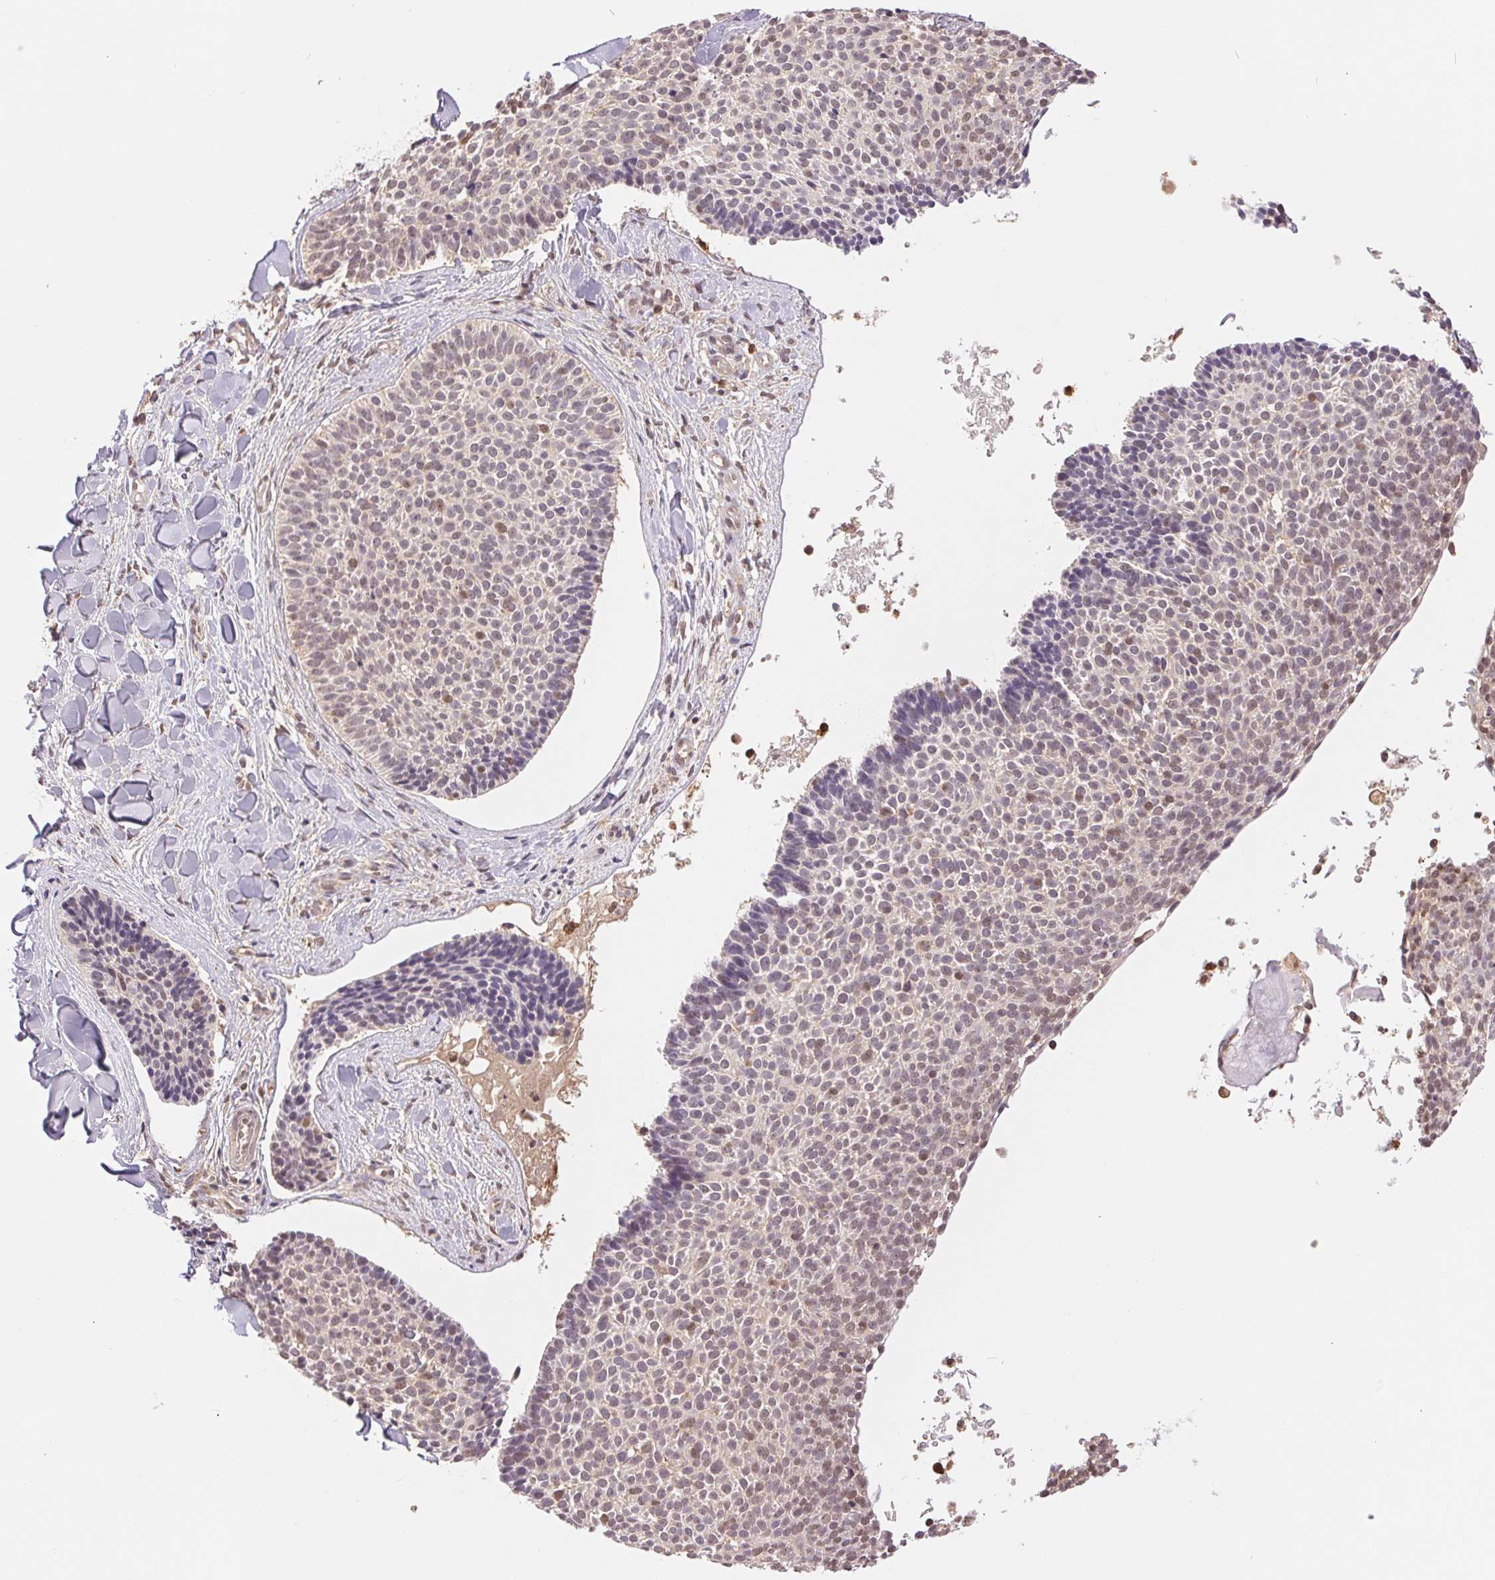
{"staining": {"intensity": "weak", "quantity": "<25%", "location": "nuclear"}, "tissue": "skin cancer", "cell_type": "Tumor cells", "image_type": "cancer", "snomed": [{"axis": "morphology", "description": "Basal cell carcinoma"}, {"axis": "topography", "description": "Skin"}], "caption": "An IHC image of basal cell carcinoma (skin) is shown. There is no staining in tumor cells of basal cell carcinoma (skin). The staining is performed using DAB brown chromogen with nuclei counter-stained in using hematoxylin.", "gene": "CDC123", "patient": {"sex": "male", "age": 82}}